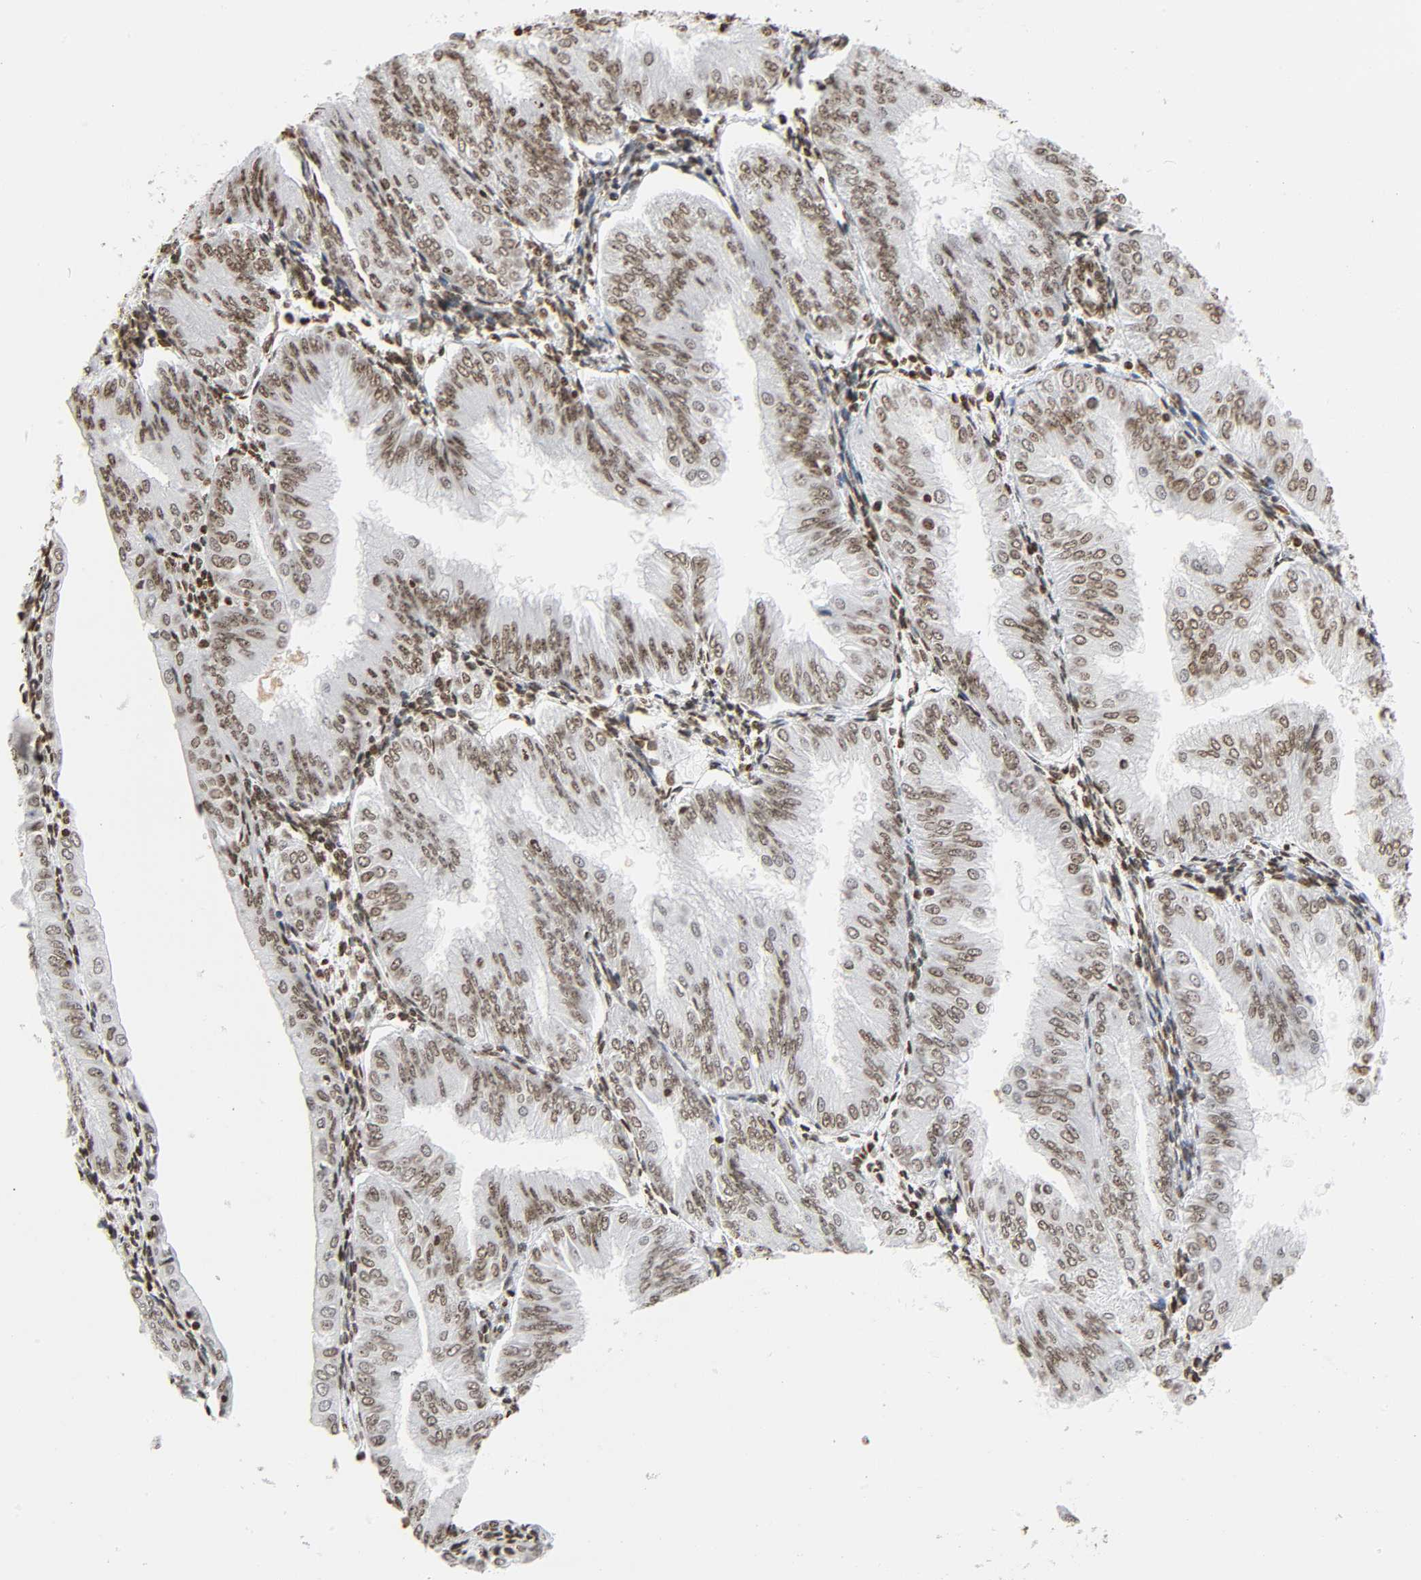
{"staining": {"intensity": "moderate", "quantity": ">75%", "location": "nuclear"}, "tissue": "endometrial cancer", "cell_type": "Tumor cells", "image_type": "cancer", "snomed": [{"axis": "morphology", "description": "Adenocarcinoma, NOS"}, {"axis": "topography", "description": "Endometrium"}], "caption": "Protein expression analysis of adenocarcinoma (endometrial) shows moderate nuclear positivity in about >75% of tumor cells.", "gene": "HOXA6", "patient": {"sex": "female", "age": 53}}